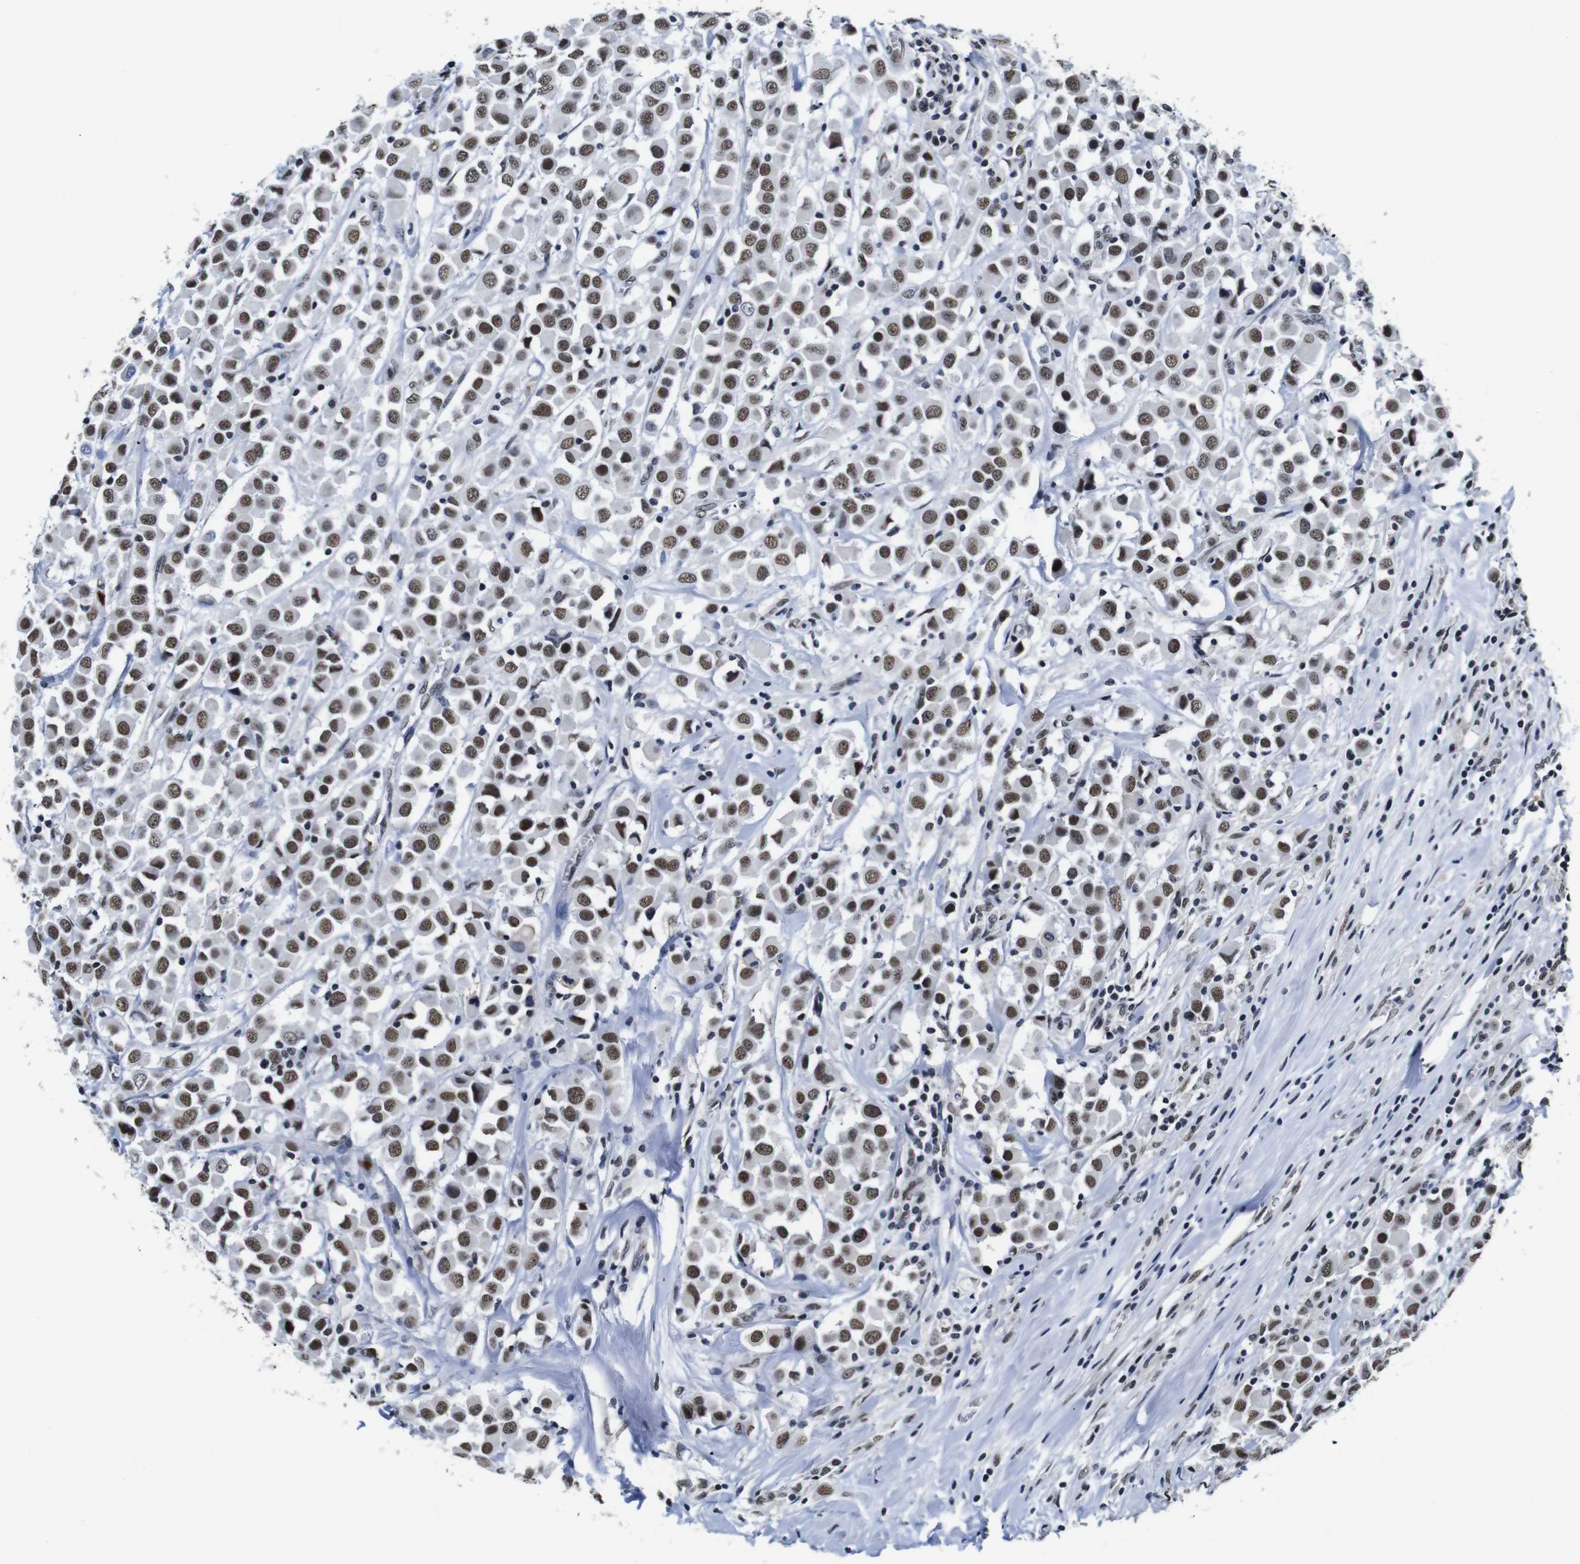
{"staining": {"intensity": "moderate", "quantity": ">75%", "location": "nuclear"}, "tissue": "breast cancer", "cell_type": "Tumor cells", "image_type": "cancer", "snomed": [{"axis": "morphology", "description": "Duct carcinoma"}, {"axis": "topography", "description": "Breast"}], "caption": "Protein expression analysis of human breast cancer reveals moderate nuclear expression in approximately >75% of tumor cells. Nuclei are stained in blue.", "gene": "ILDR2", "patient": {"sex": "female", "age": 61}}